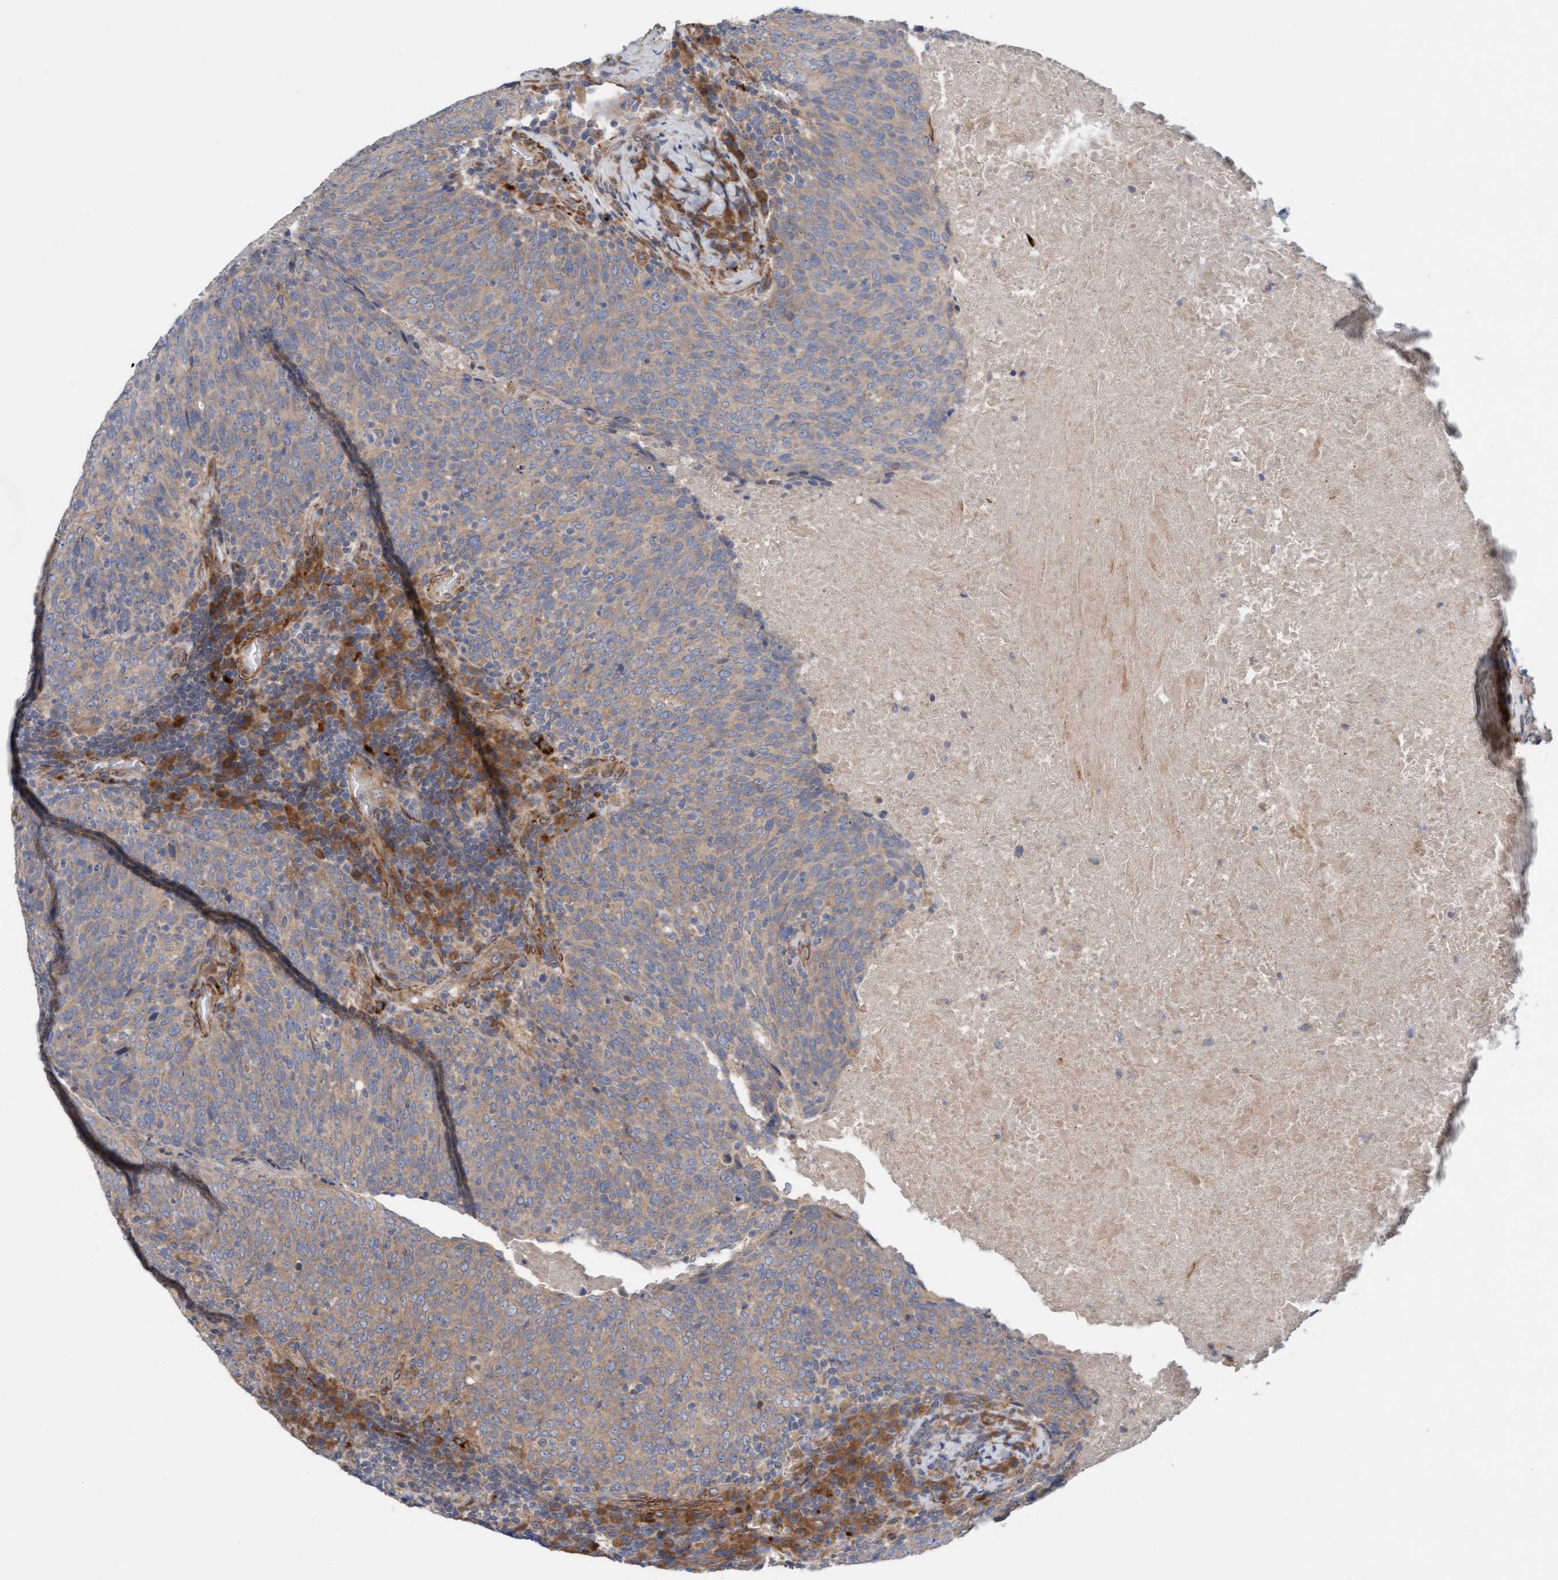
{"staining": {"intensity": "moderate", "quantity": "25%-75%", "location": "cytoplasmic/membranous"}, "tissue": "head and neck cancer", "cell_type": "Tumor cells", "image_type": "cancer", "snomed": [{"axis": "morphology", "description": "Squamous cell carcinoma, NOS"}, {"axis": "morphology", "description": "Squamous cell carcinoma, metastatic, NOS"}, {"axis": "topography", "description": "Lymph node"}, {"axis": "topography", "description": "Head-Neck"}], "caption": "Moderate cytoplasmic/membranous protein expression is identified in approximately 25%-75% of tumor cells in metastatic squamous cell carcinoma (head and neck).", "gene": "CDK5RAP3", "patient": {"sex": "male", "age": 62}}